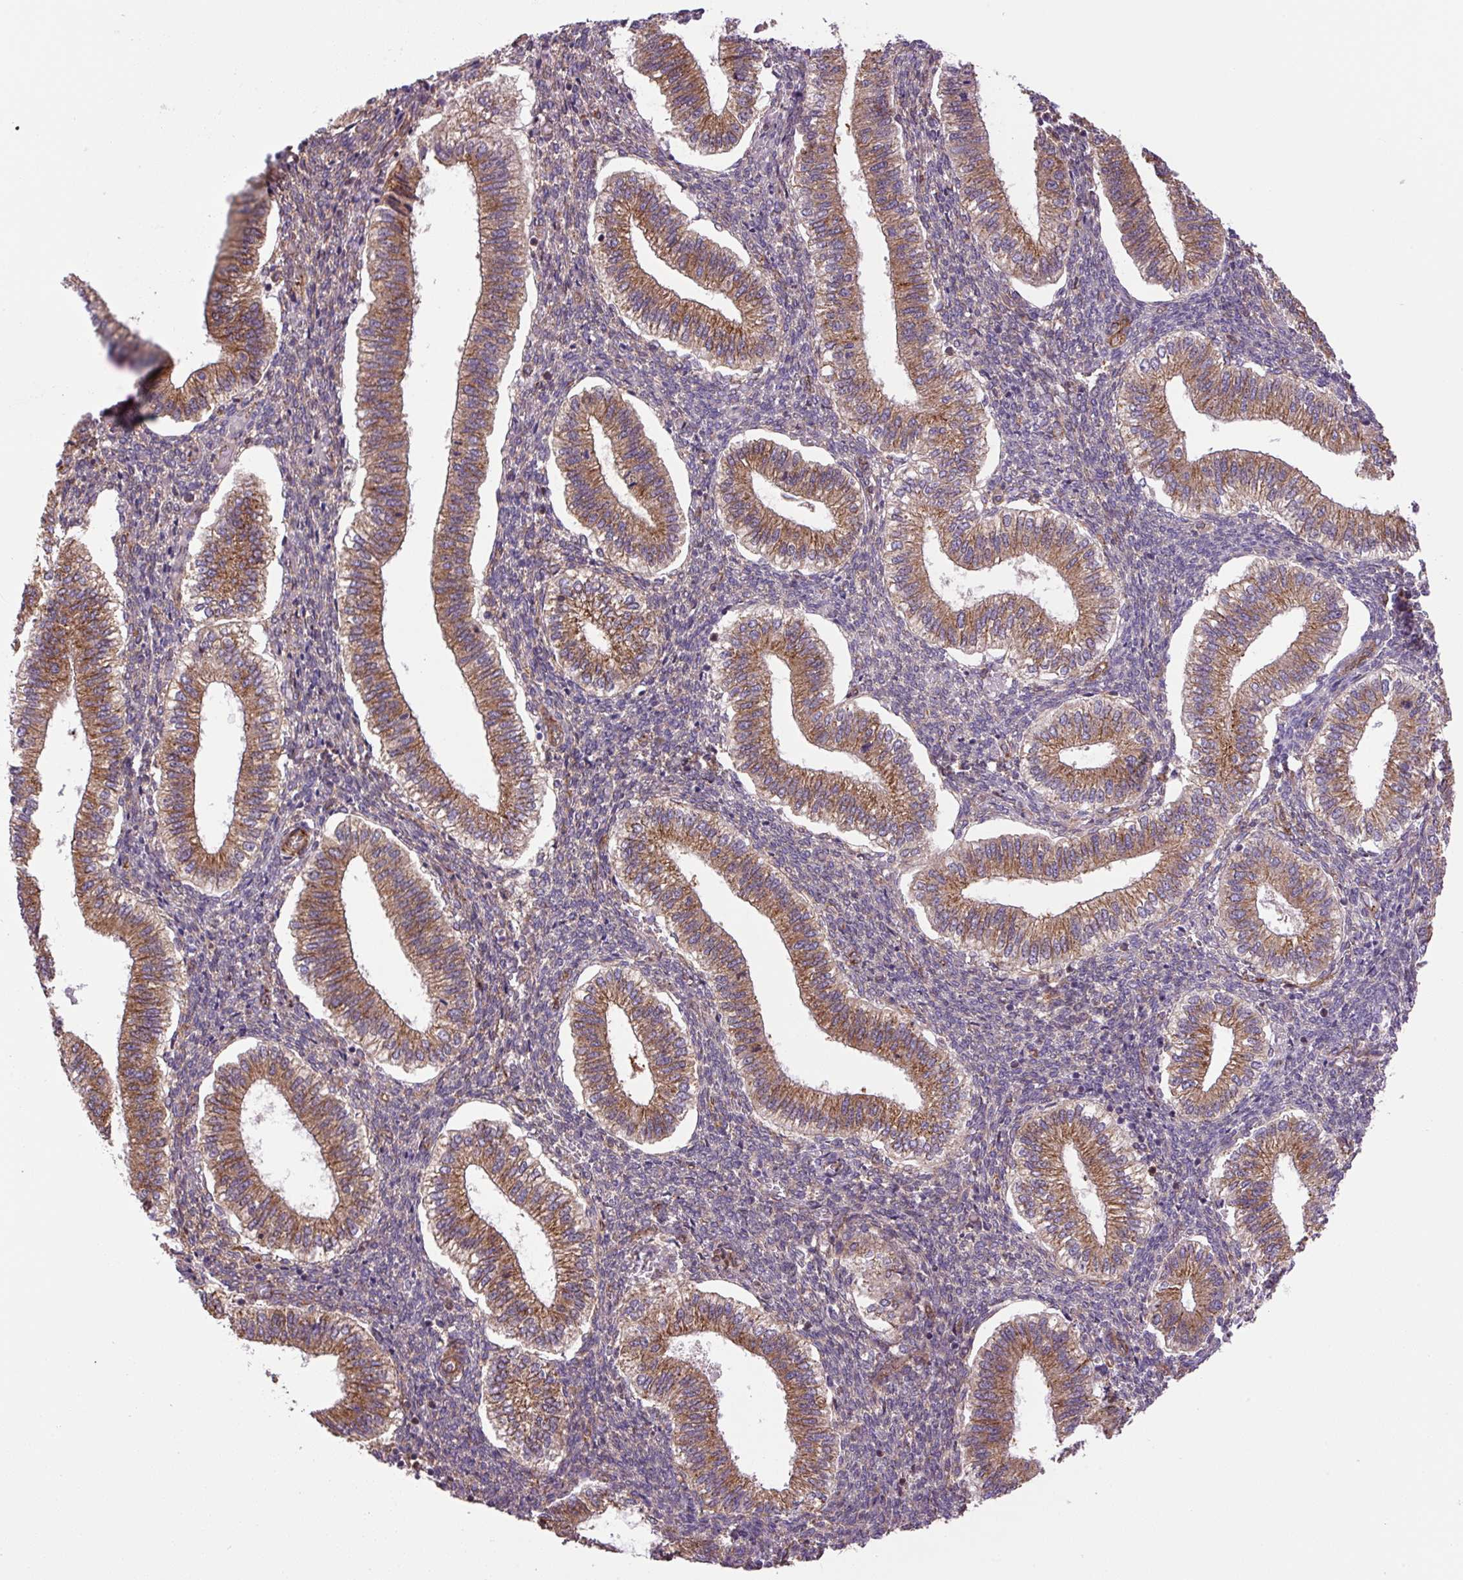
{"staining": {"intensity": "moderate", "quantity": "<25%", "location": "cytoplasmic/membranous"}, "tissue": "endometrium", "cell_type": "Cells in endometrial stroma", "image_type": "normal", "snomed": [{"axis": "morphology", "description": "Normal tissue, NOS"}, {"axis": "topography", "description": "Endometrium"}], "caption": "Endometrium stained with immunohistochemistry (IHC) exhibits moderate cytoplasmic/membranous staining in approximately <25% of cells in endometrial stroma.", "gene": "SEPTIN10", "patient": {"sex": "female", "age": 25}}